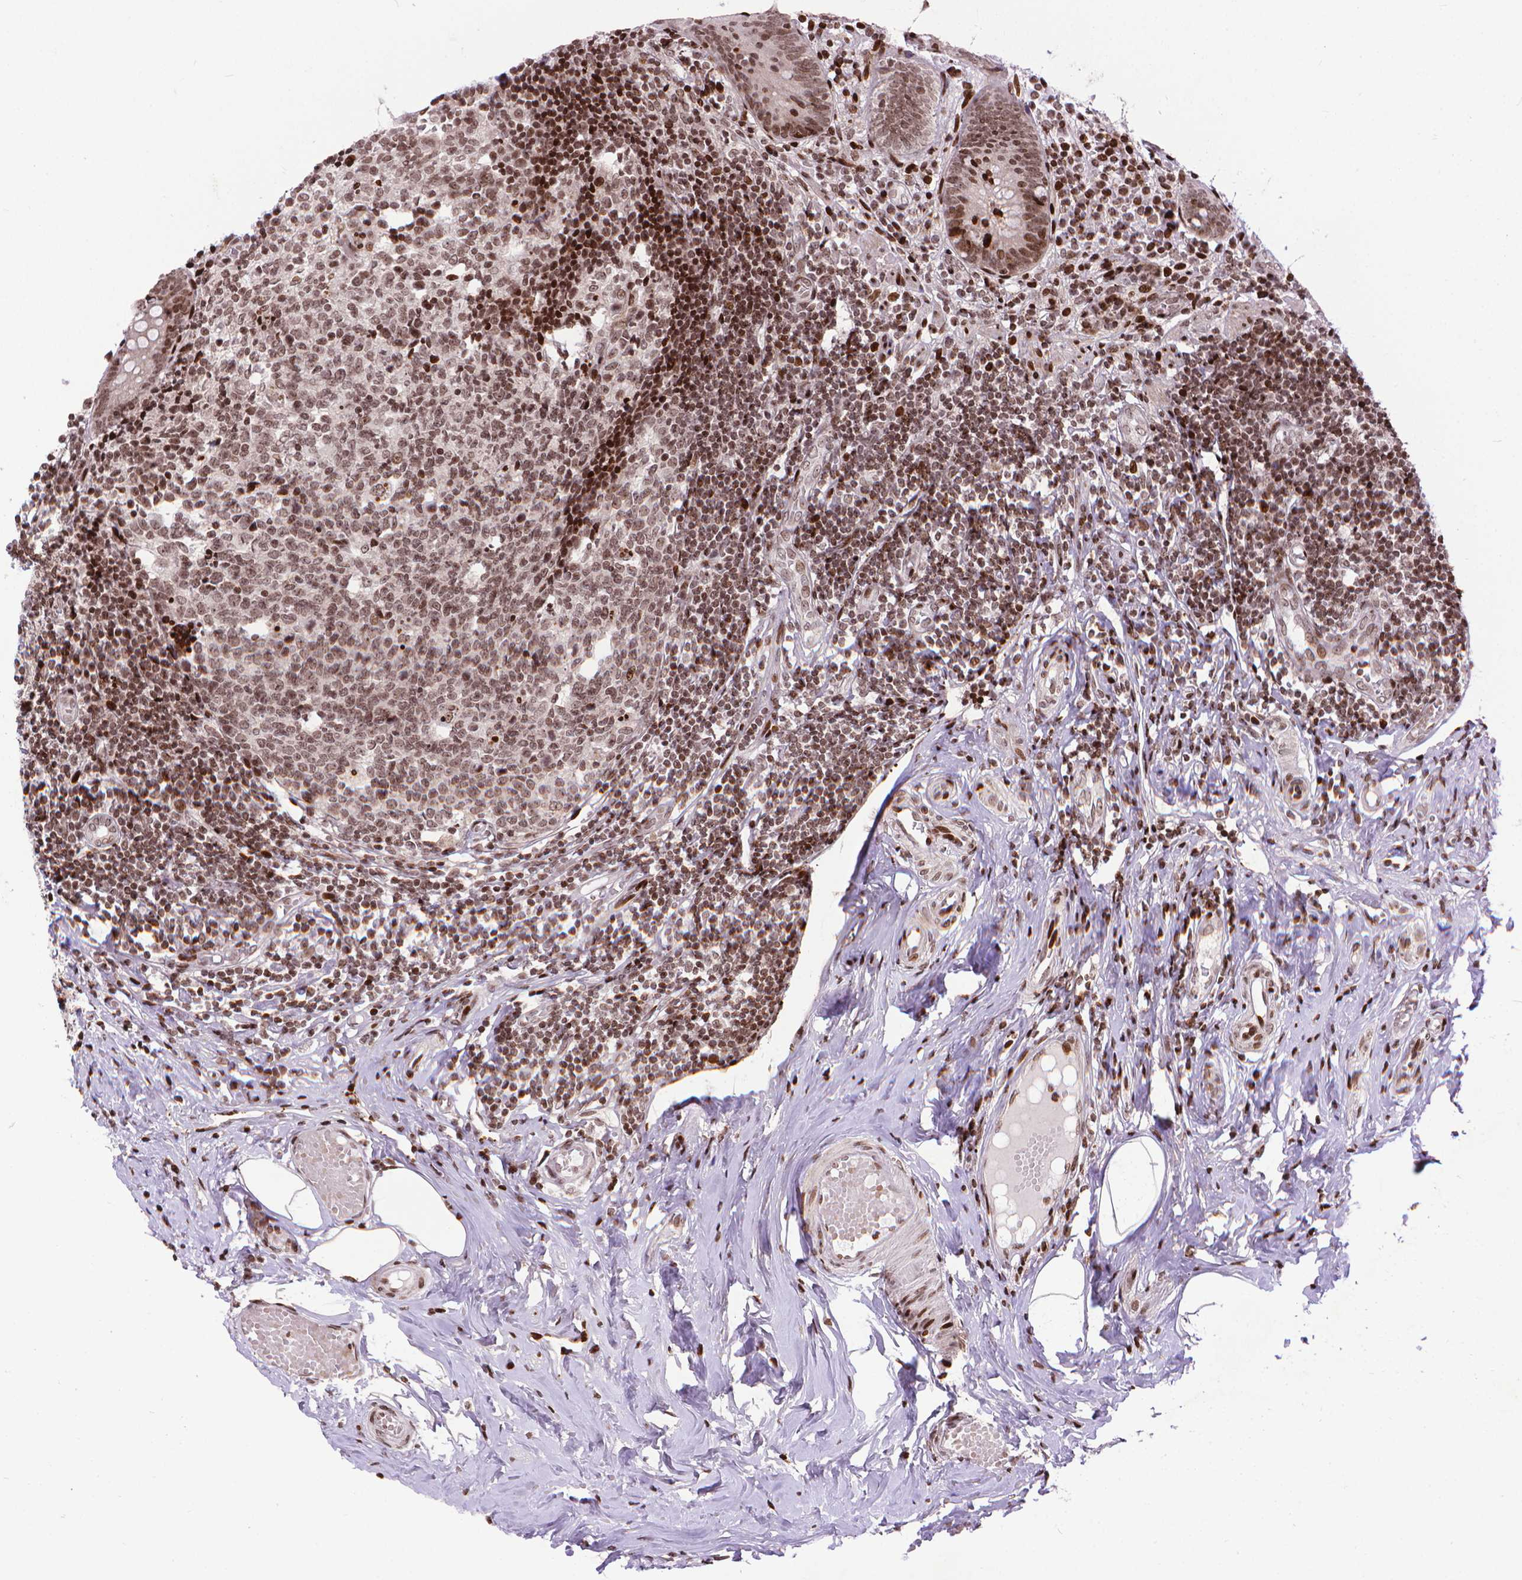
{"staining": {"intensity": "moderate", "quantity": ">75%", "location": "nuclear"}, "tissue": "appendix", "cell_type": "Glandular cells", "image_type": "normal", "snomed": [{"axis": "morphology", "description": "Normal tissue, NOS"}, {"axis": "topography", "description": "Appendix"}], "caption": "Protein expression analysis of unremarkable appendix shows moderate nuclear expression in about >75% of glandular cells. (DAB IHC with brightfield microscopy, high magnification).", "gene": "AMER1", "patient": {"sex": "female", "age": 32}}